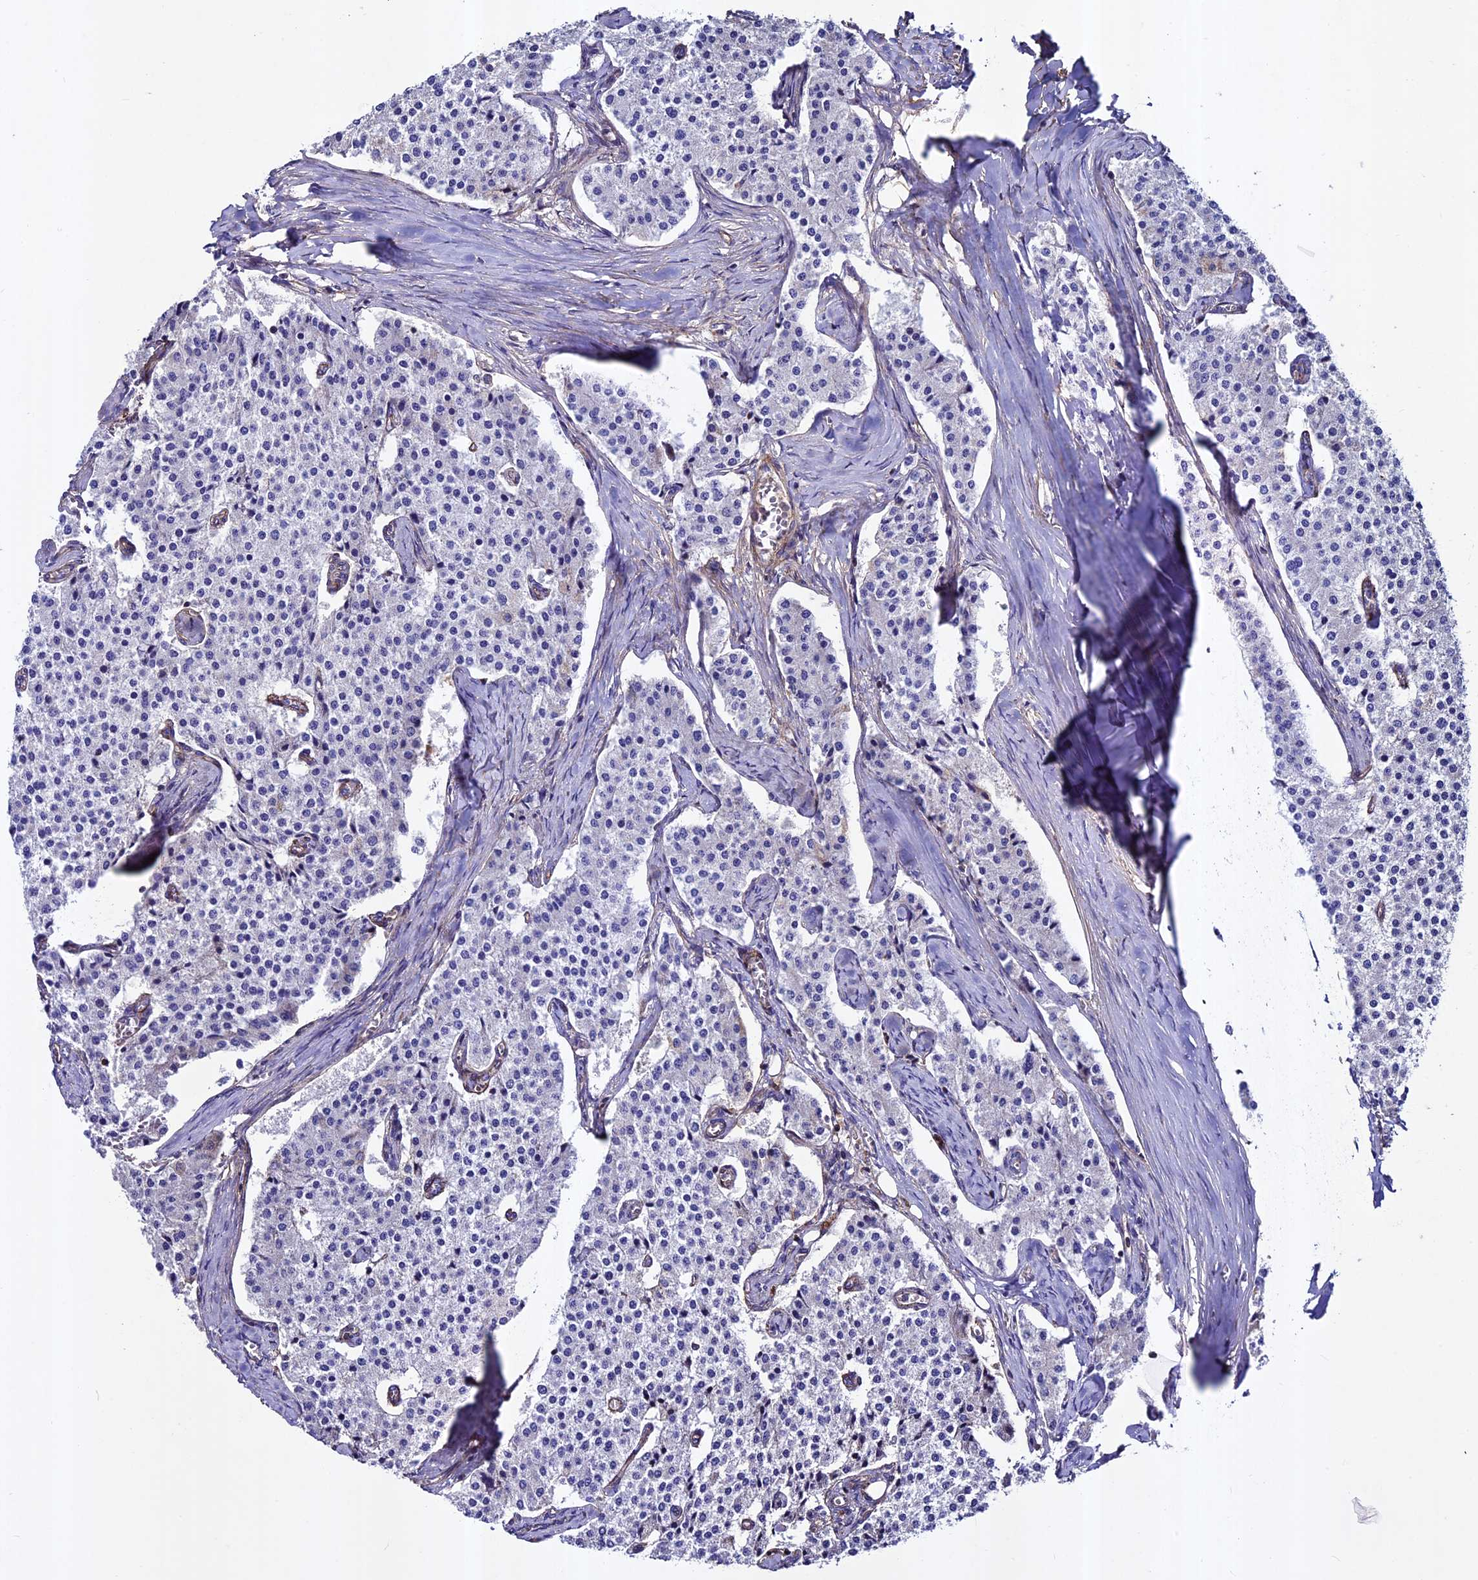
{"staining": {"intensity": "negative", "quantity": "none", "location": "none"}, "tissue": "carcinoid", "cell_type": "Tumor cells", "image_type": "cancer", "snomed": [{"axis": "morphology", "description": "Carcinoid, malignant, NOS"}, {"axis": "topography", "description": "Colon"}], "caption": "The image demonstrates no significant positivity in tumor cells of carcinoid.", "gene": "EVA1B", "patient": {"sex": "female", "age": 52}}